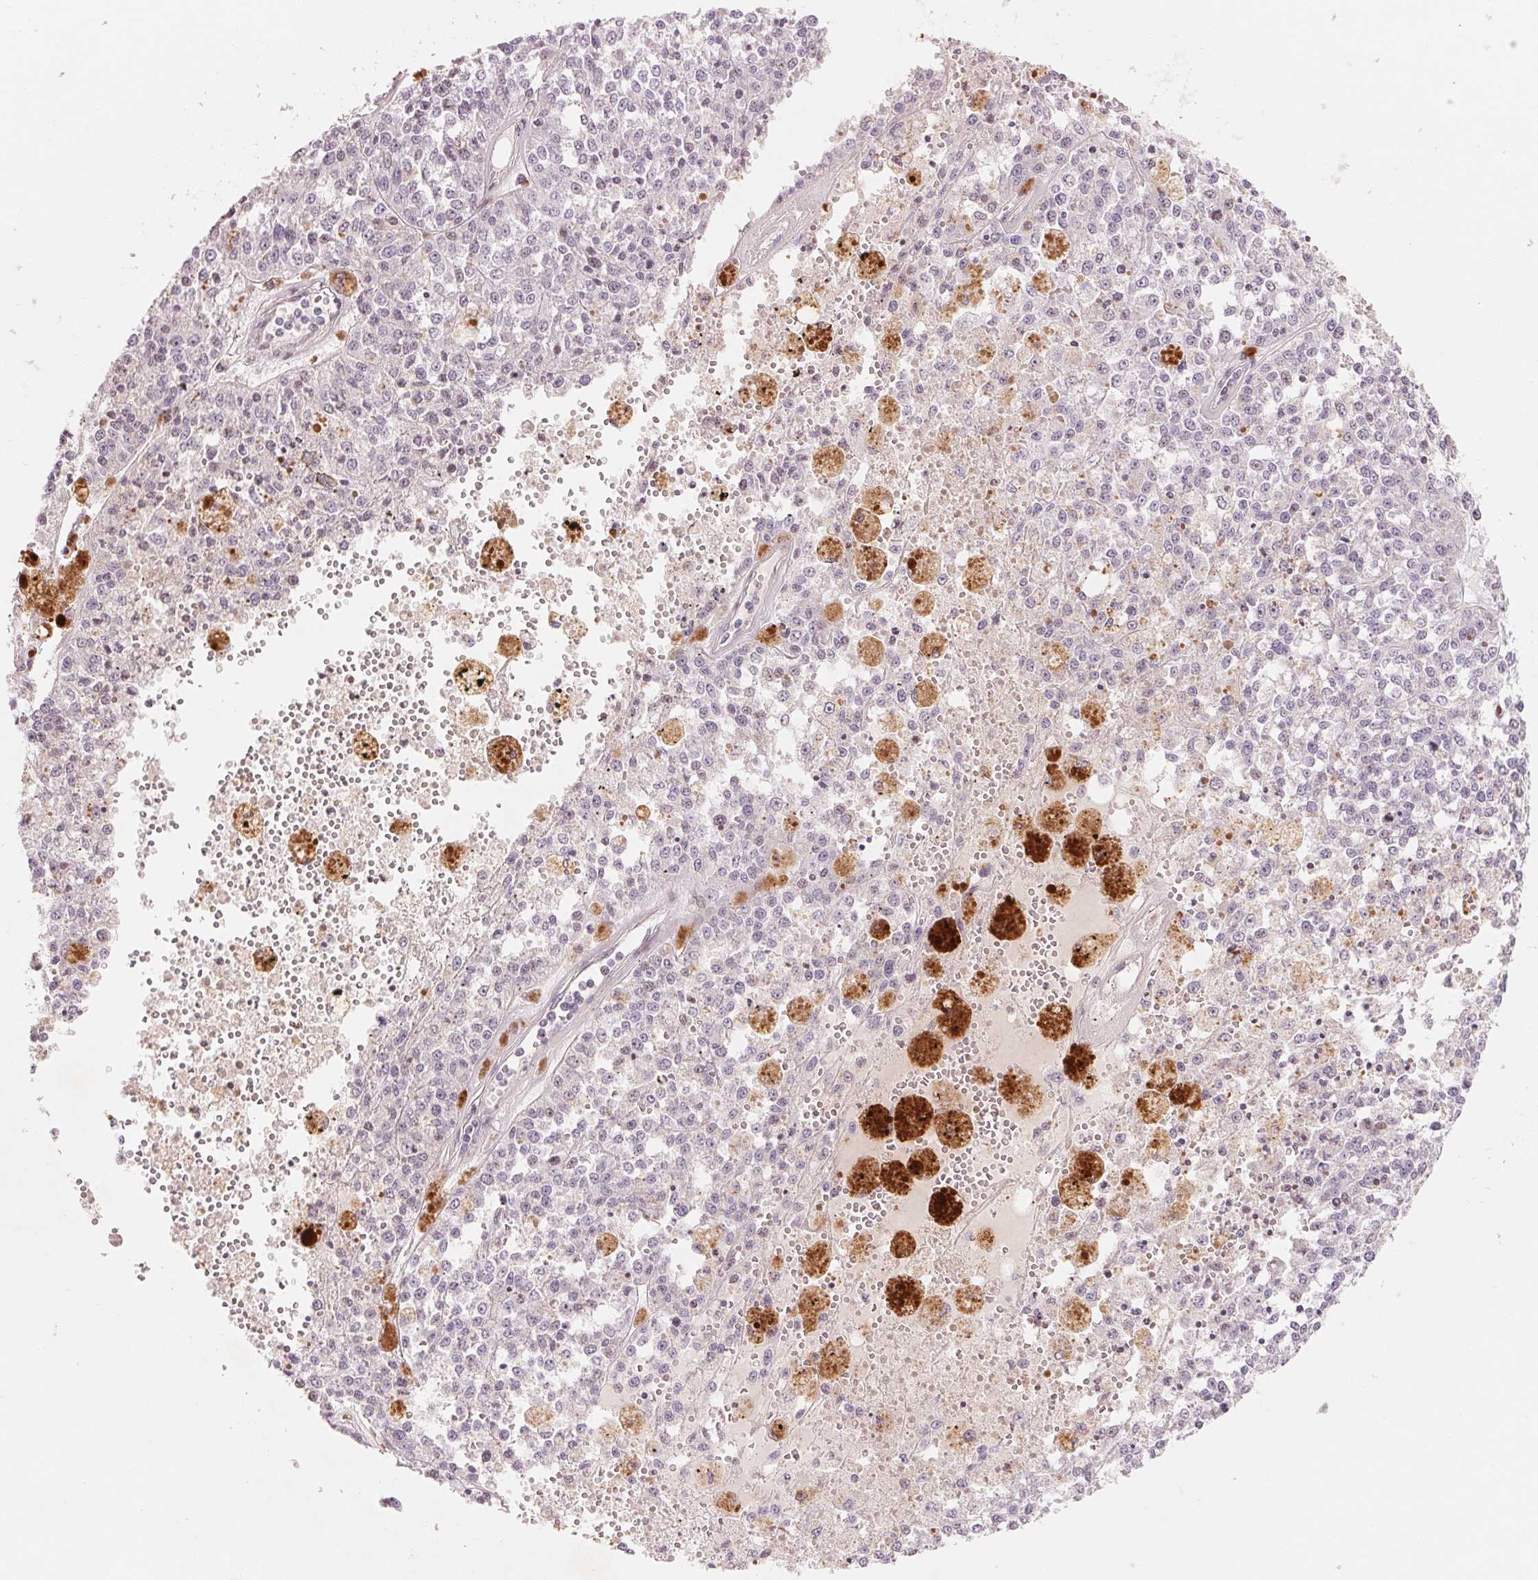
{"staining": {"intensity": "negative", "quantity": "none", "location": "none"}, "tissue": "melanoma", "cell_type": "Tumor cells", "image_type": "cancer", "snomed": [{"axis": "morphology", "description": "Malignant melanoma, Metastatic site"}, {"axis": "topography", "description": "Lymph node"}], "caption": "This is an IHC micrograph of human malignant melanoma (metastatic site). There is no expression in tumor cells.", "gene": "SLC17A4", "patient": {"sex": "female", "age": 64}}